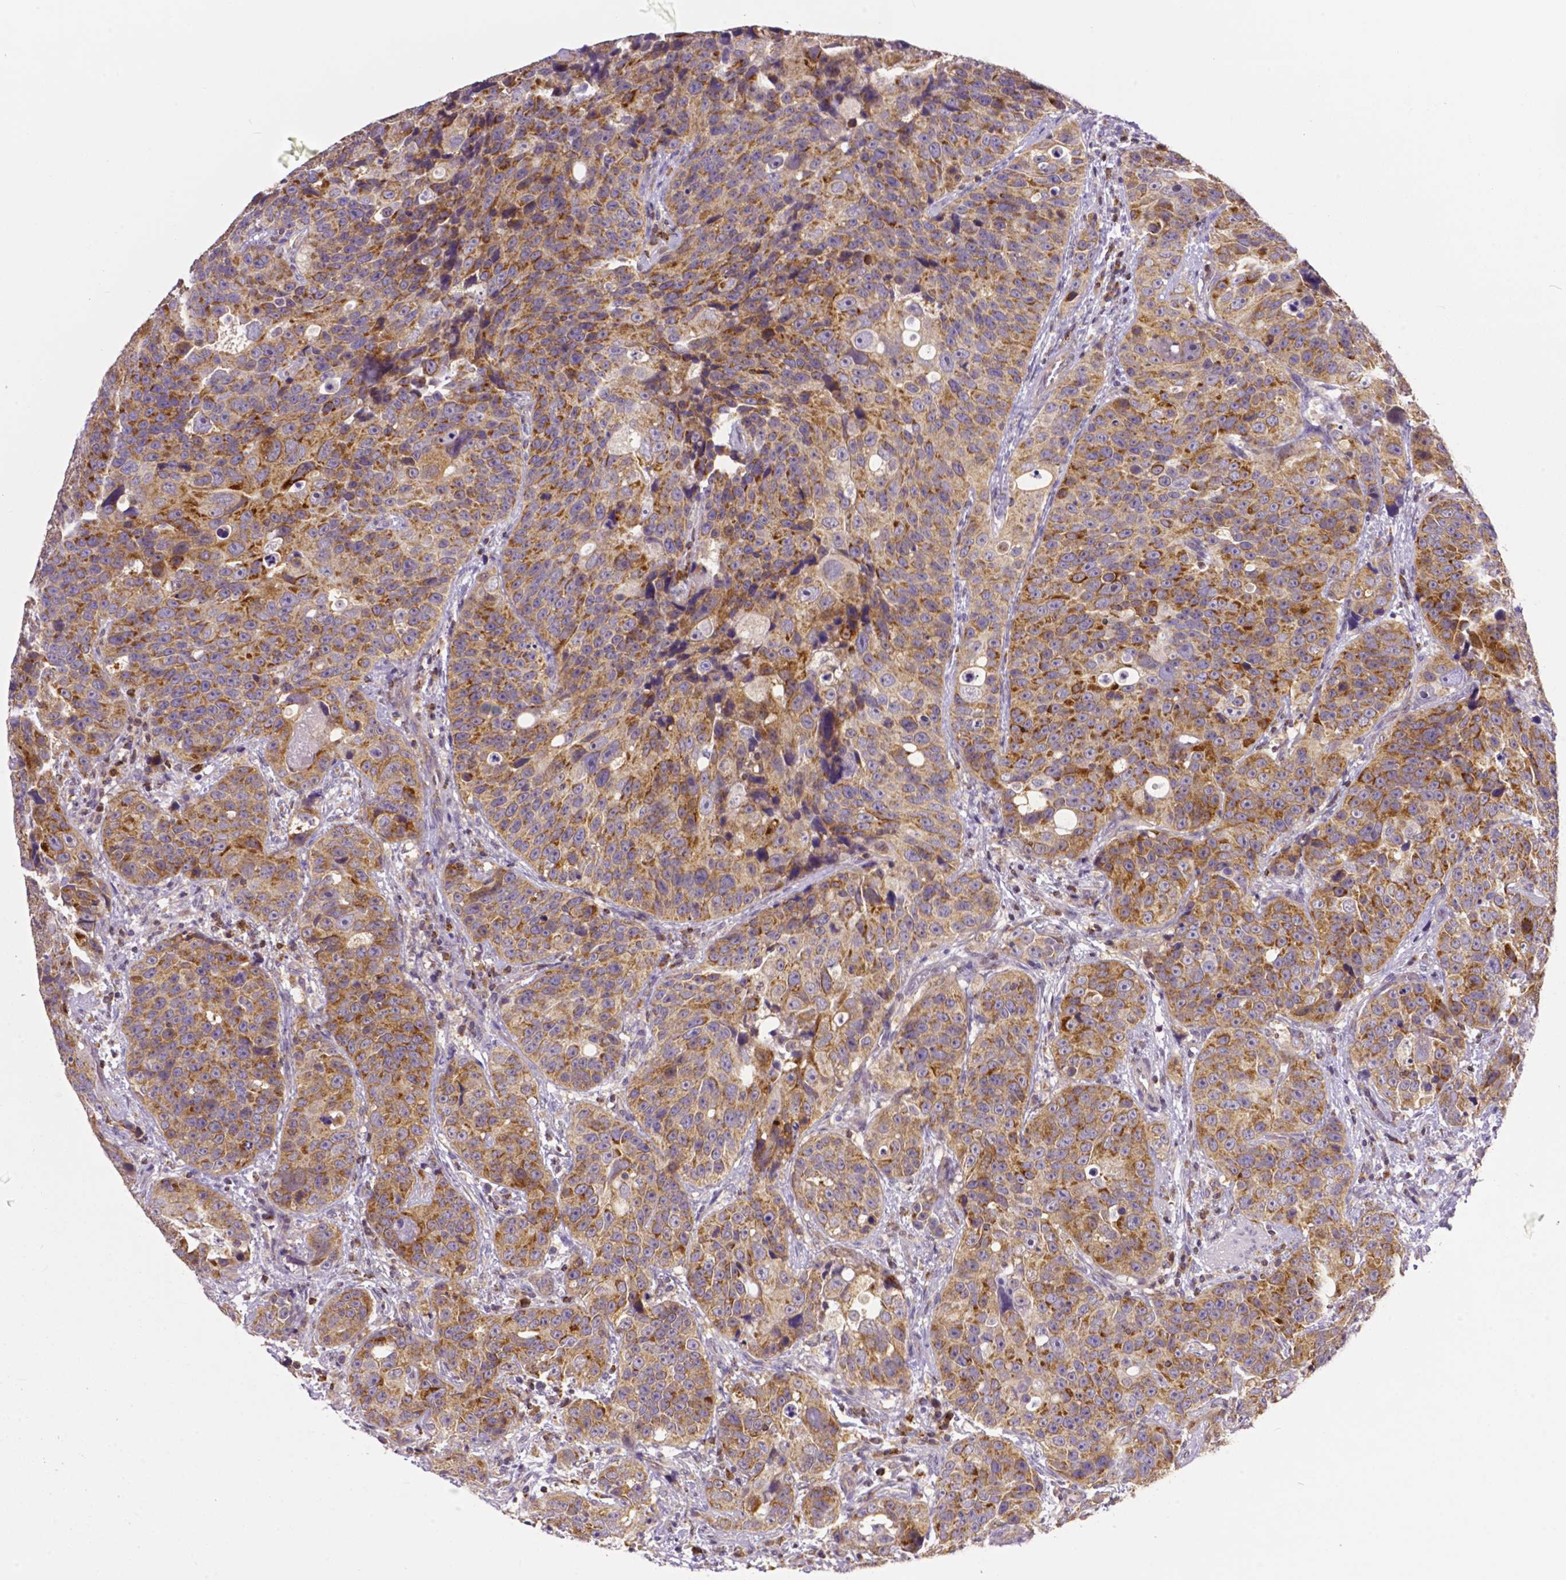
{"staining": {"intensity": "strong", "quantity": ">75%", "location": "cytoplasmic/membranous"}, "tissue": "urothelial cancer", "cell_type": "Tumor cells", "image_type": "cancer", "snomed": [{"axis": "morphology", "description": "Urothelial carcinoma, NOS"}, {"axis": "topography", "description": "Urinary bladder"}], "caption": "Protein staining of transitional cell carcinoma tissue reveals strong cytoplasmic/membranous staining in about >75% of tumor cells.", "gene": "MCL1", "patient": {"sex": "male", "age": 52}}